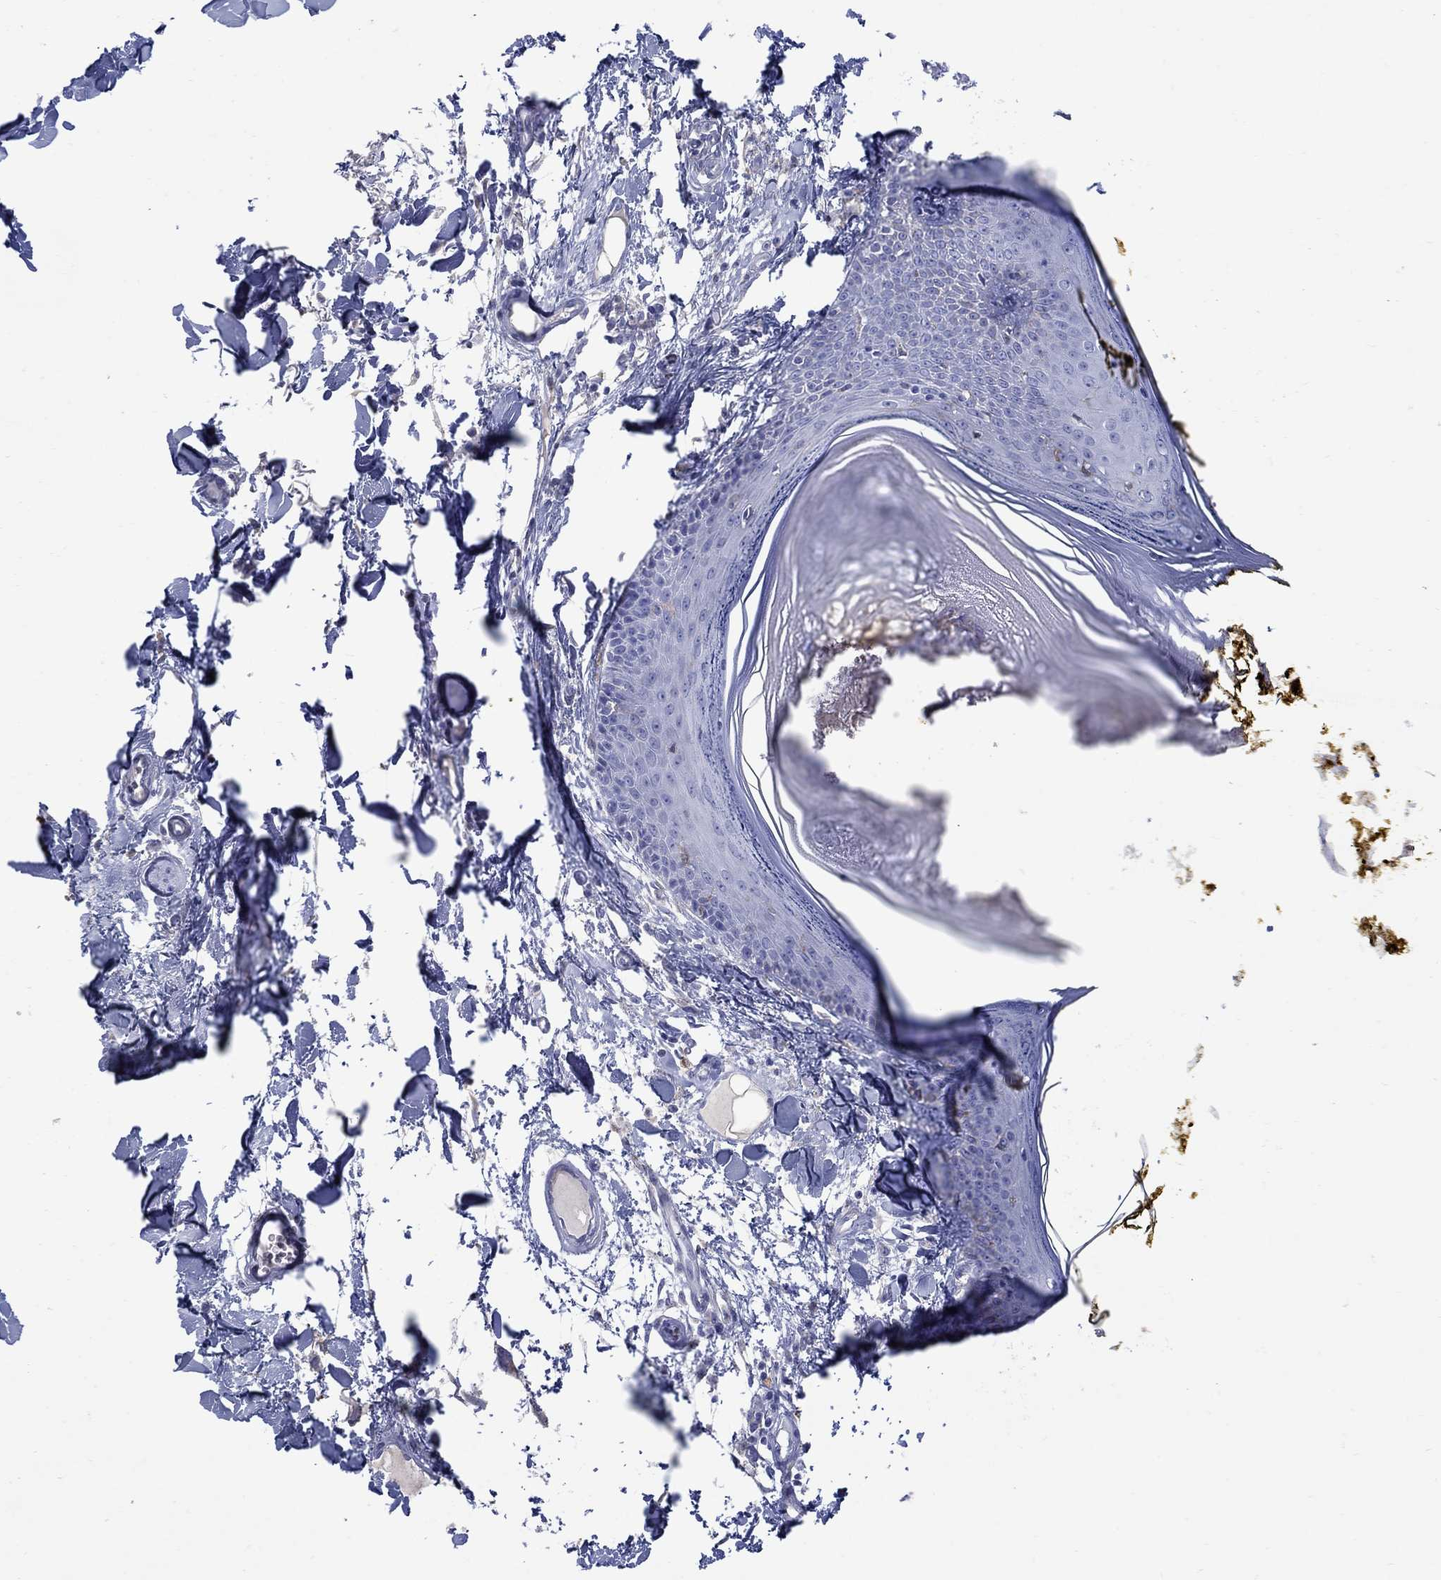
{"staining": {"intensity": "negative", "quantity": "none", "location": "none"}, "tissue": "skin", "cell_type": "Fibroblasts", "image_type": "normal", "snomed": [{"axis": "morphology", "description": "Normal tissue, NOS"}, {"axis": "topography", "description": "Skin"}], "caption": "High power microscopy image of an immunohistochemistry photomicrograph of normal skin, revealing no significant positivity in fibroblasts. (Brightfield microscopy of DAB (3,3'-diaminobenzidine) immunohistochemistry (IHC) at high magnification).", "gene": "REEP2", "patient": {"sex": "male", "age": 76}}